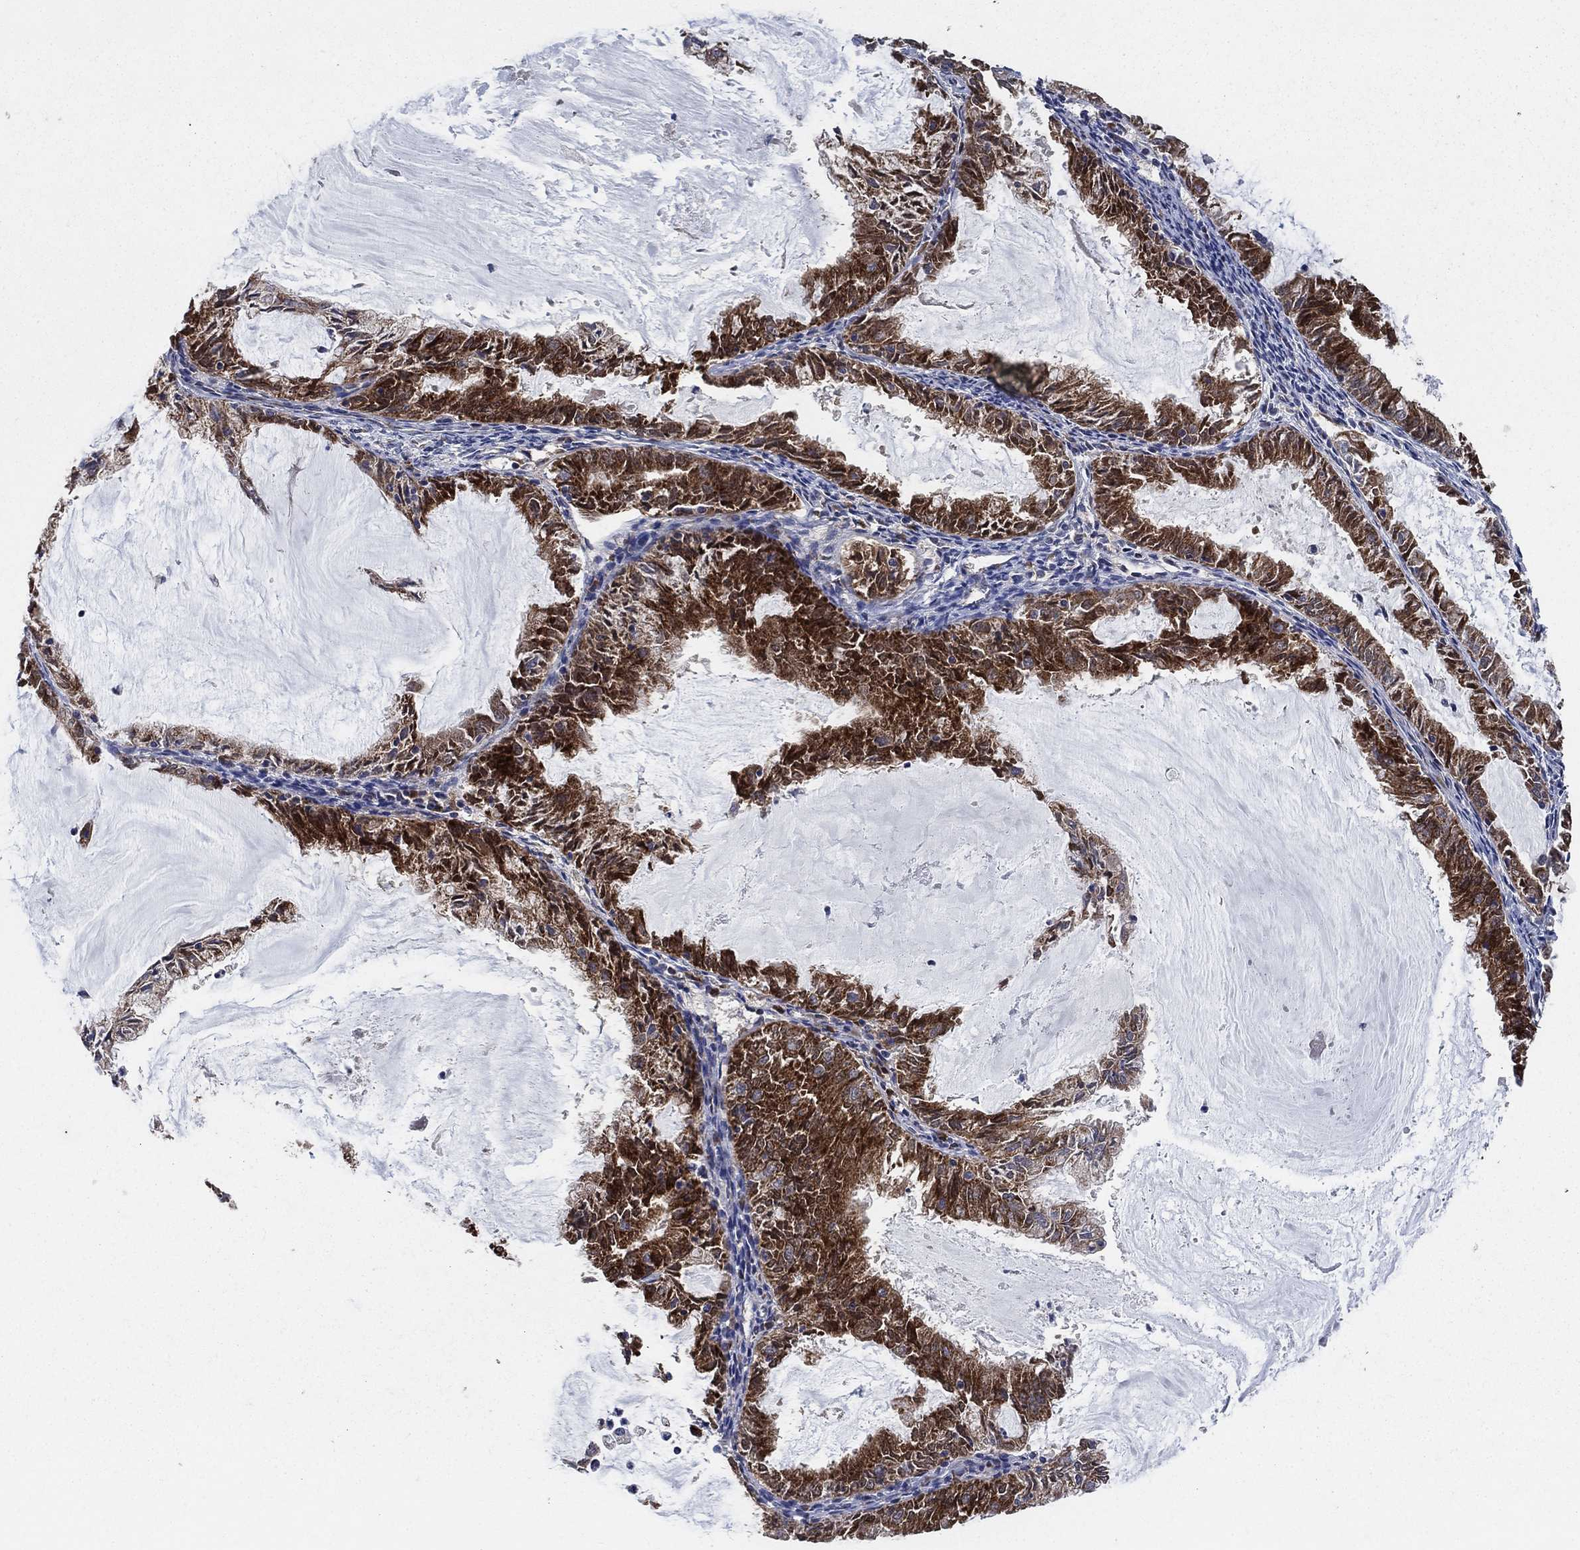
{"staining": {"intensity": "strong", "quantity": ">75%", "location": "cytoplasmic/membranous"}, "tissue": "endometrial cancer", "cell_type": "Tumor cells", "image_type": "cancer", "snomed": [{"axis": "morphology", "description": "Adenocarcinoma, NOS"}, {"axis": "topography", "description": "Endometrium"}], "caption": "Endometrial cancer stained for a protein displays strong cytoplasmic/membranous positivity in tumor cells.", "gene": "HID1", "patient": {"sex": "female", "age": 57}}